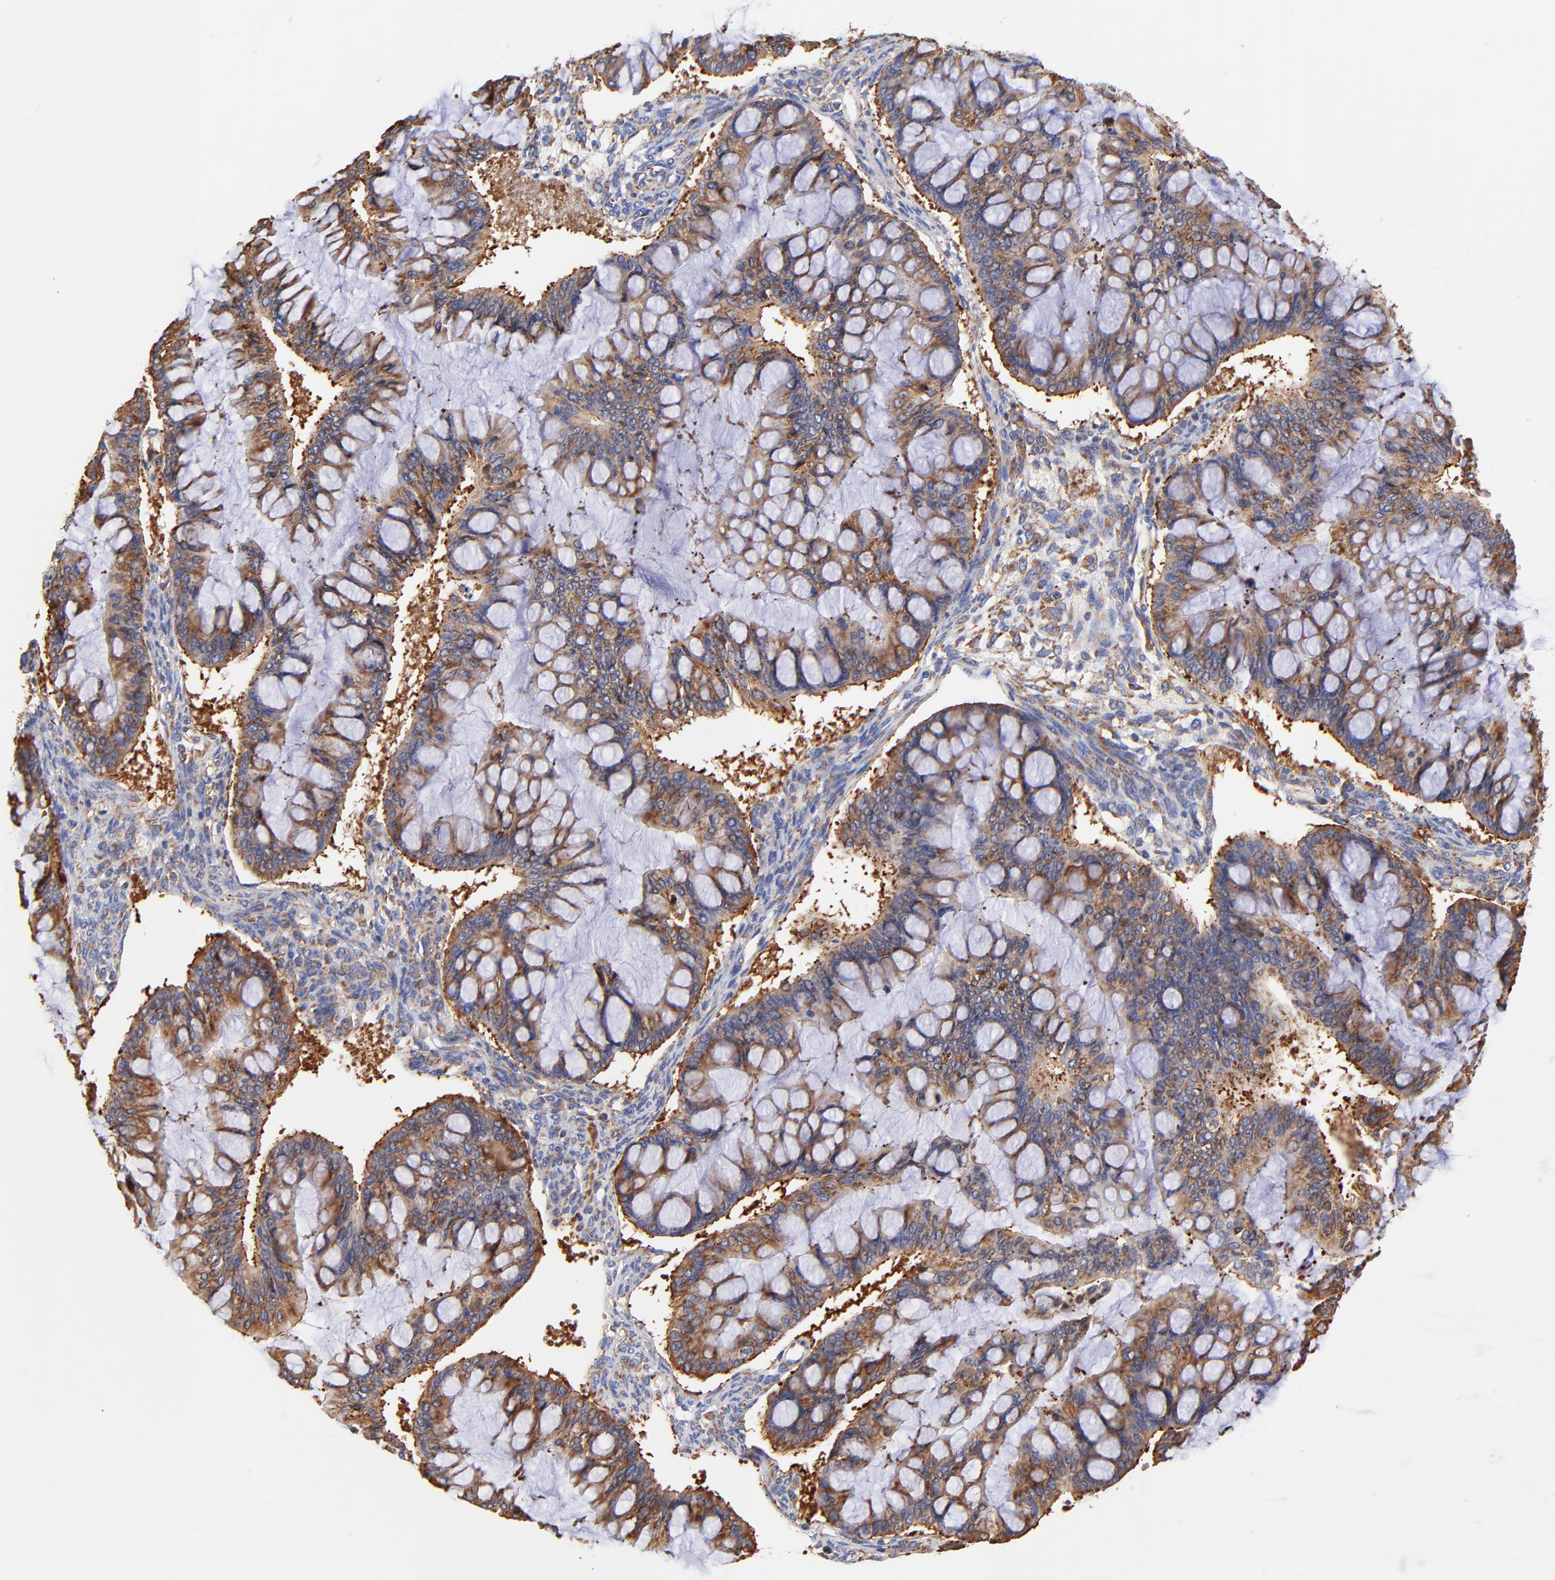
{"staining": {"intensity": "strong", "quantity": ">75%", "location": "cytoplasmic/membranous"}, "tissue": "ovarian cancer", "cell_type": "Tumor cells", "image_type": "cancer", "snomed": [{"axis": "morphology", "description": "Cystadenocarcinoma, mucinous, NOS"}, {"axis": "topography", "description": "Ovary"}], "caption": "Mucinous cystadenocarcinoma (ovarian) stained with DAB (3,3'-diaminobenzidine) immunohistochemistry exhibits high levels of strong cytoplasmic/membranous expression in about >75% of tumor cells.", "gene": "RPL27", "patient": {"sex": "female", "age": 73}}